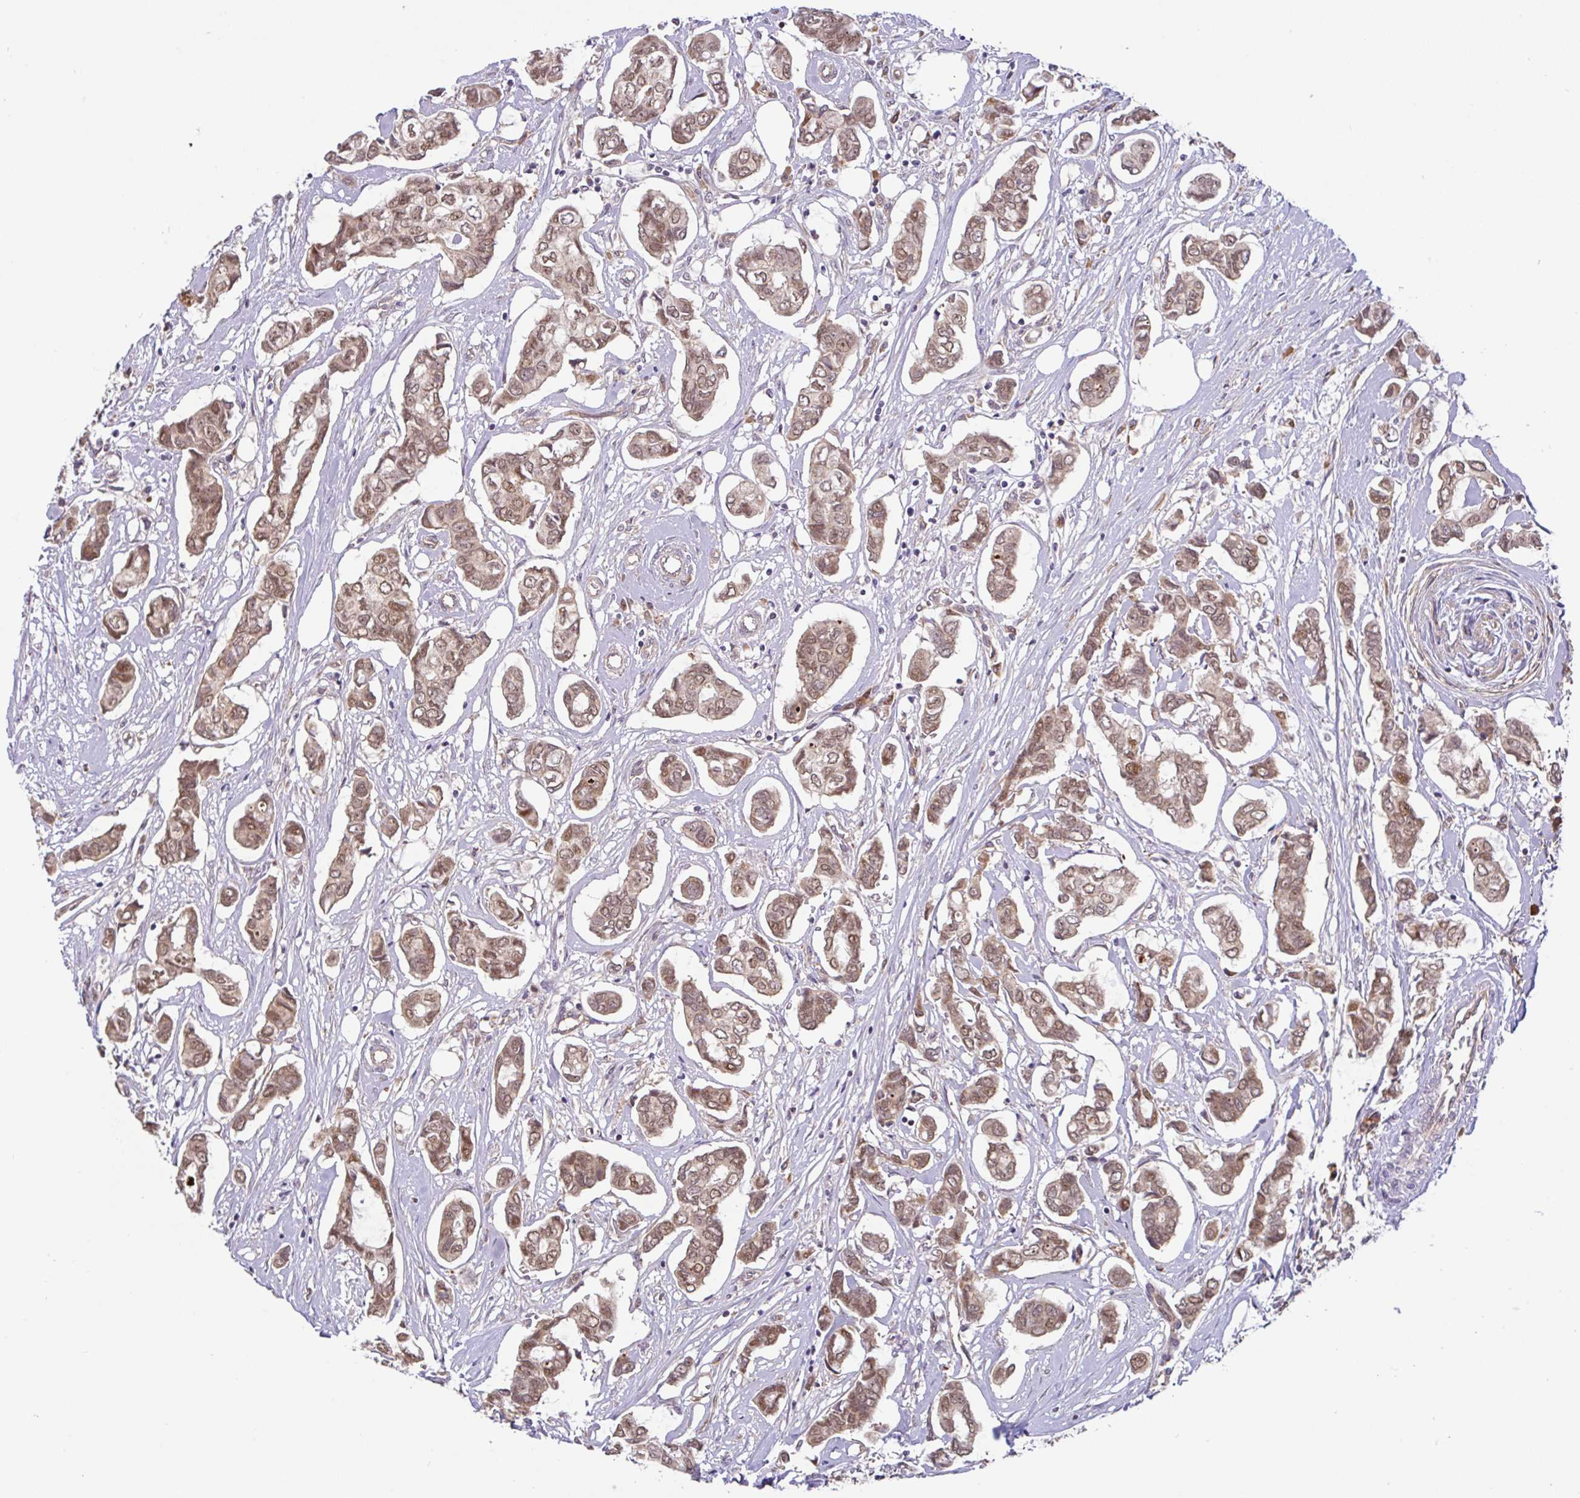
{"staining": {"intensity": "moderate", "quantity": ">75%", "location": "cytoplasmic/membranous,nuclear"}, "tissue": "breast cancer", "cell_type": "Tumor cells", "image_type": "cancer", "snomed": [{"axis": "morphology", "description": "Duct carcinoma"}, {"axis": "topography", "description": "Breast"}], "caption": "A brown stain labels moderate cytoplasmic/membranous and nuclear positivity of a protein in breast cancer tumor cells. The protein of interest is shown in brown color, while the nuclei are stained blue.", "gene": "DLEU7", "patient": {"sex": "female", "age": 73}}